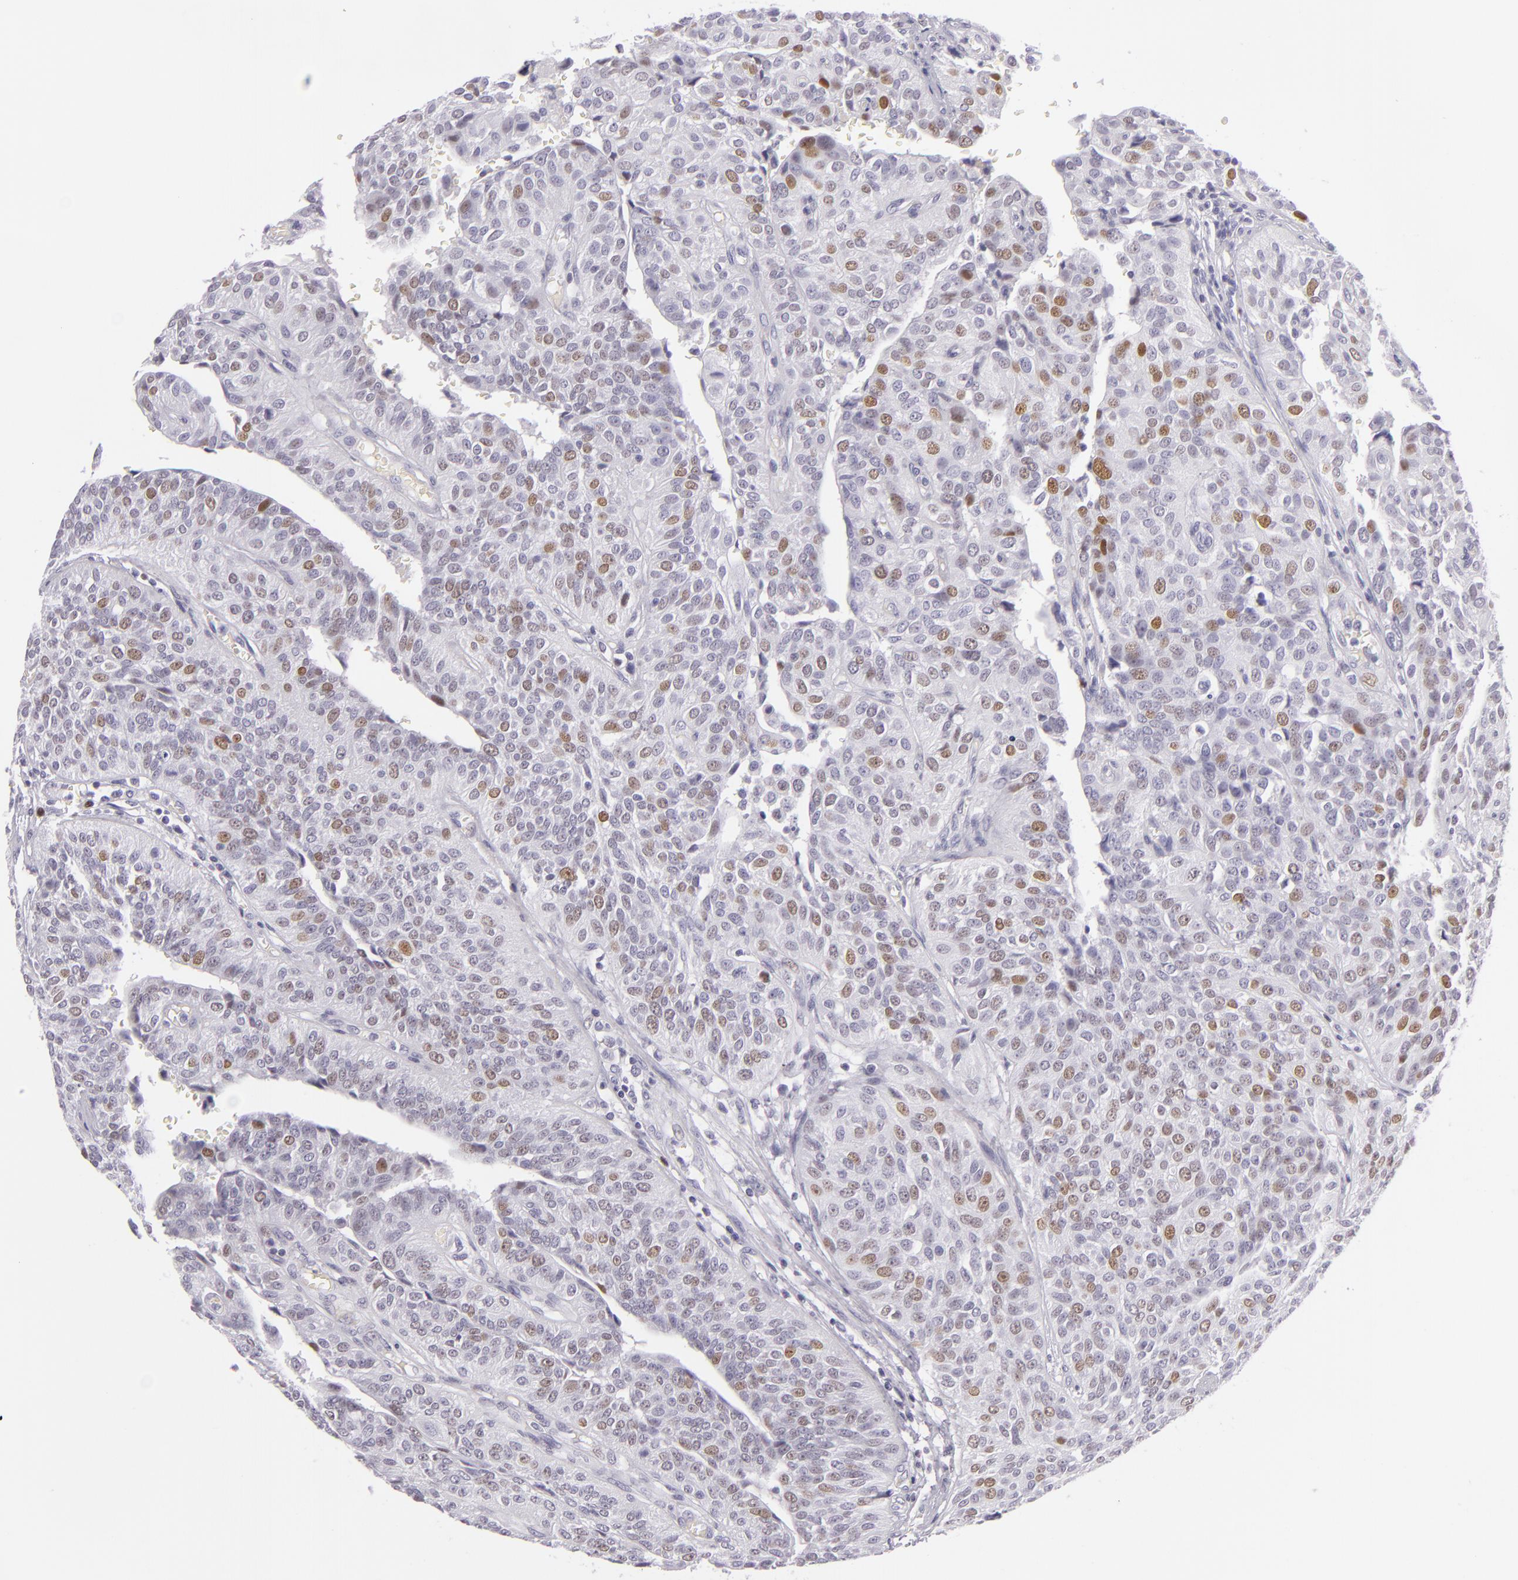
{"staining": {"intensity": "weak", "quantity": "<25%", "location": "nuclear"}, "tissue": "urothelial cancer", "cell_type": "Tumor cells", "image_type": "cancer", "snomed": [{"axis": "morphology", "description": "Urothelial carcinoma, High grade"}, {"axis": "topography", "description": "Urinary bladder"}], "caption": "This is an IHC histopathology image of human urothelial carcinoma (high-grade). There is no expression in tumor cells.", "gene": "MCM3", "patient": {"sex": "male", "age": 56}}